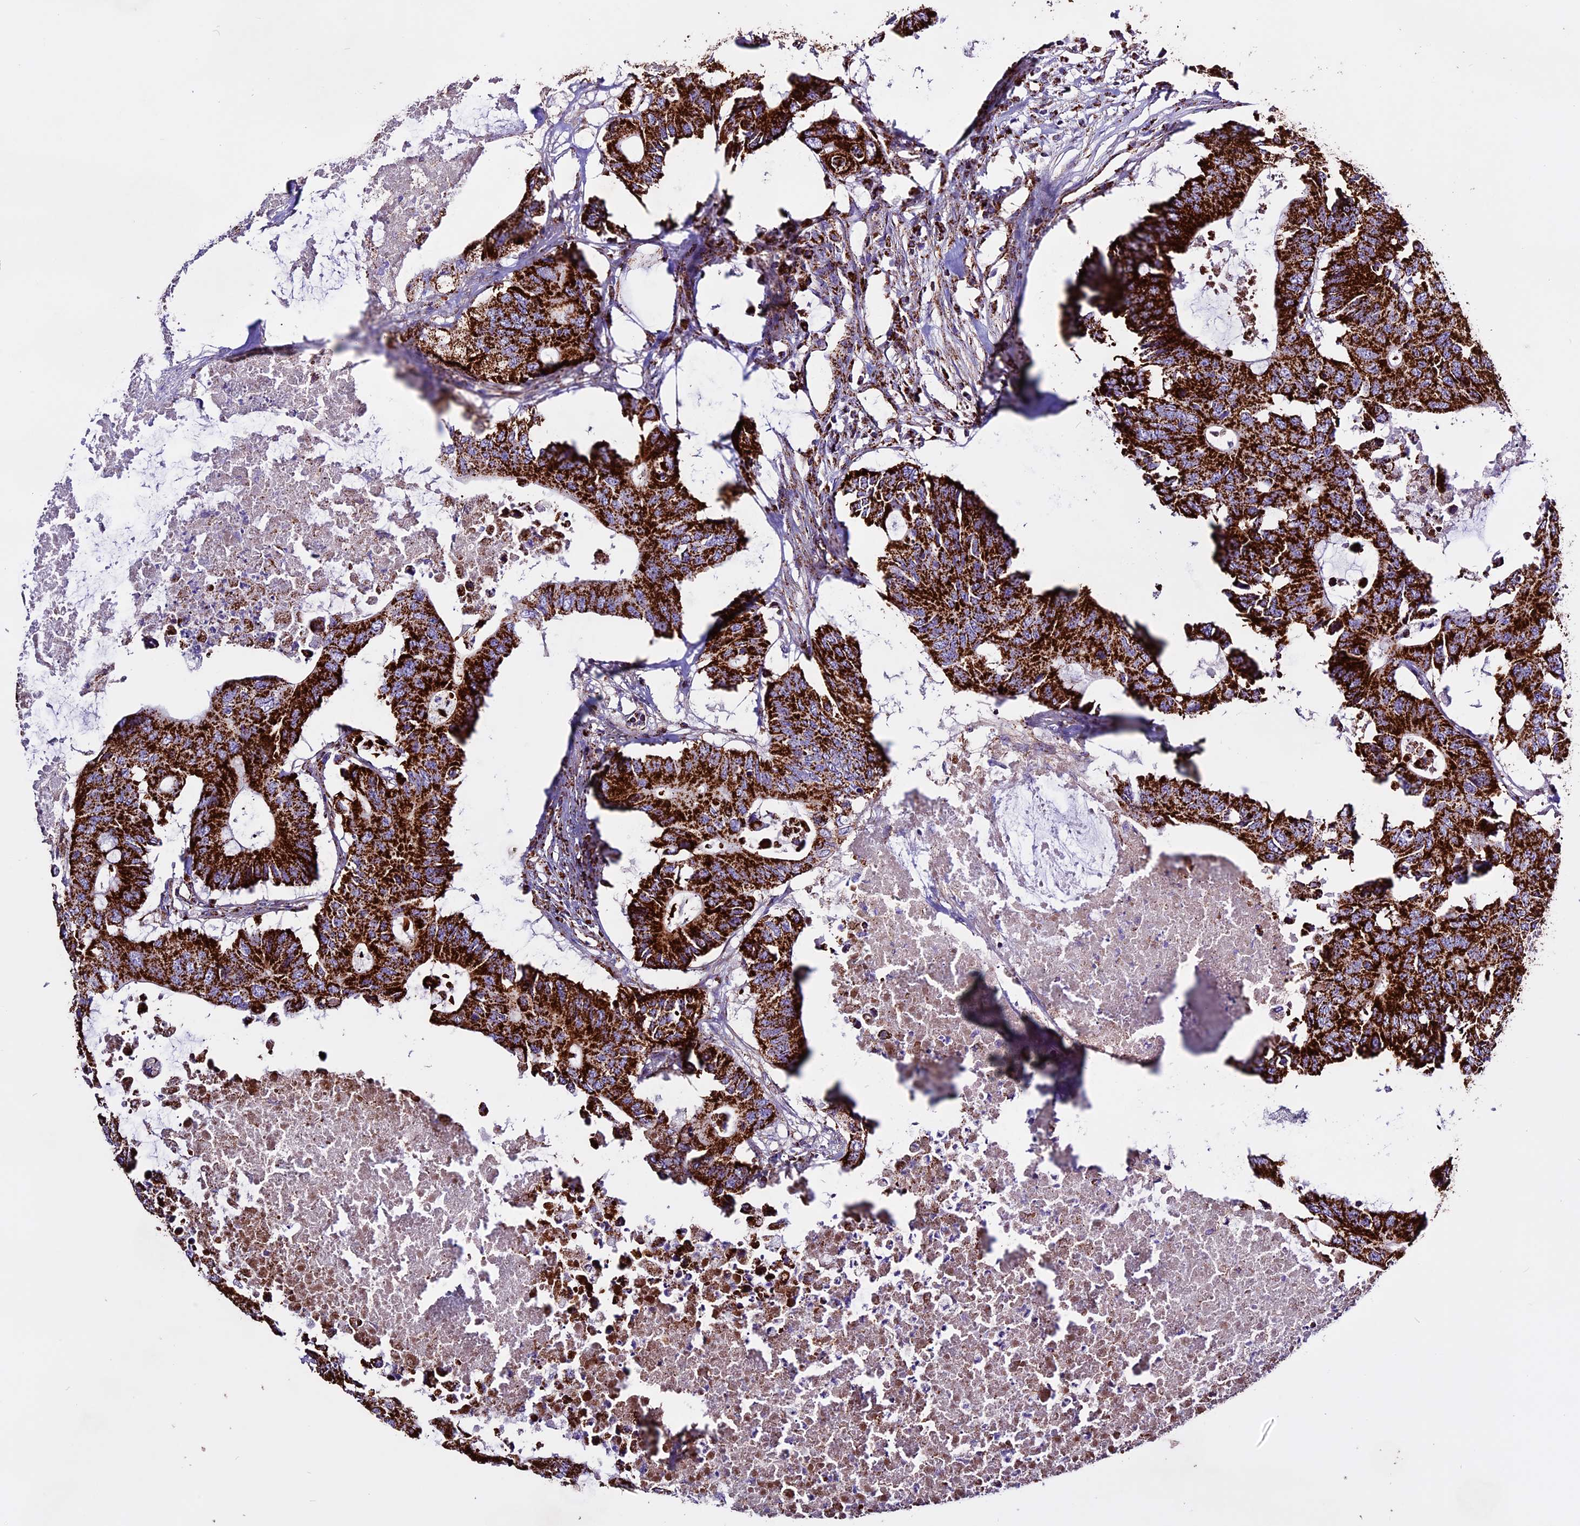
{"staining": {"intensity": "strong", "quantity": ">75%", "location": "cytoplasmic/membranous"}, "tissue": "colorectal cancer", "cell_type": "Tumor cells", "image_type": "cancer", "snomed": [{"axis": "morphology", "description": "Adenocarcinoma, NOS"}, {"axis": "topography", "description": "Colon"}], "caption": "This micrograph displays colorectal adenocarcinoma stained with immunohistochemistry to label a protein in brown. The cytoplasmic/membranous of tumor cells show strong positivity for the protein. Nuclei are counter-stained blue.", "gene": "CX3CL1", "patient": {"sex": "male", "age": 71}}